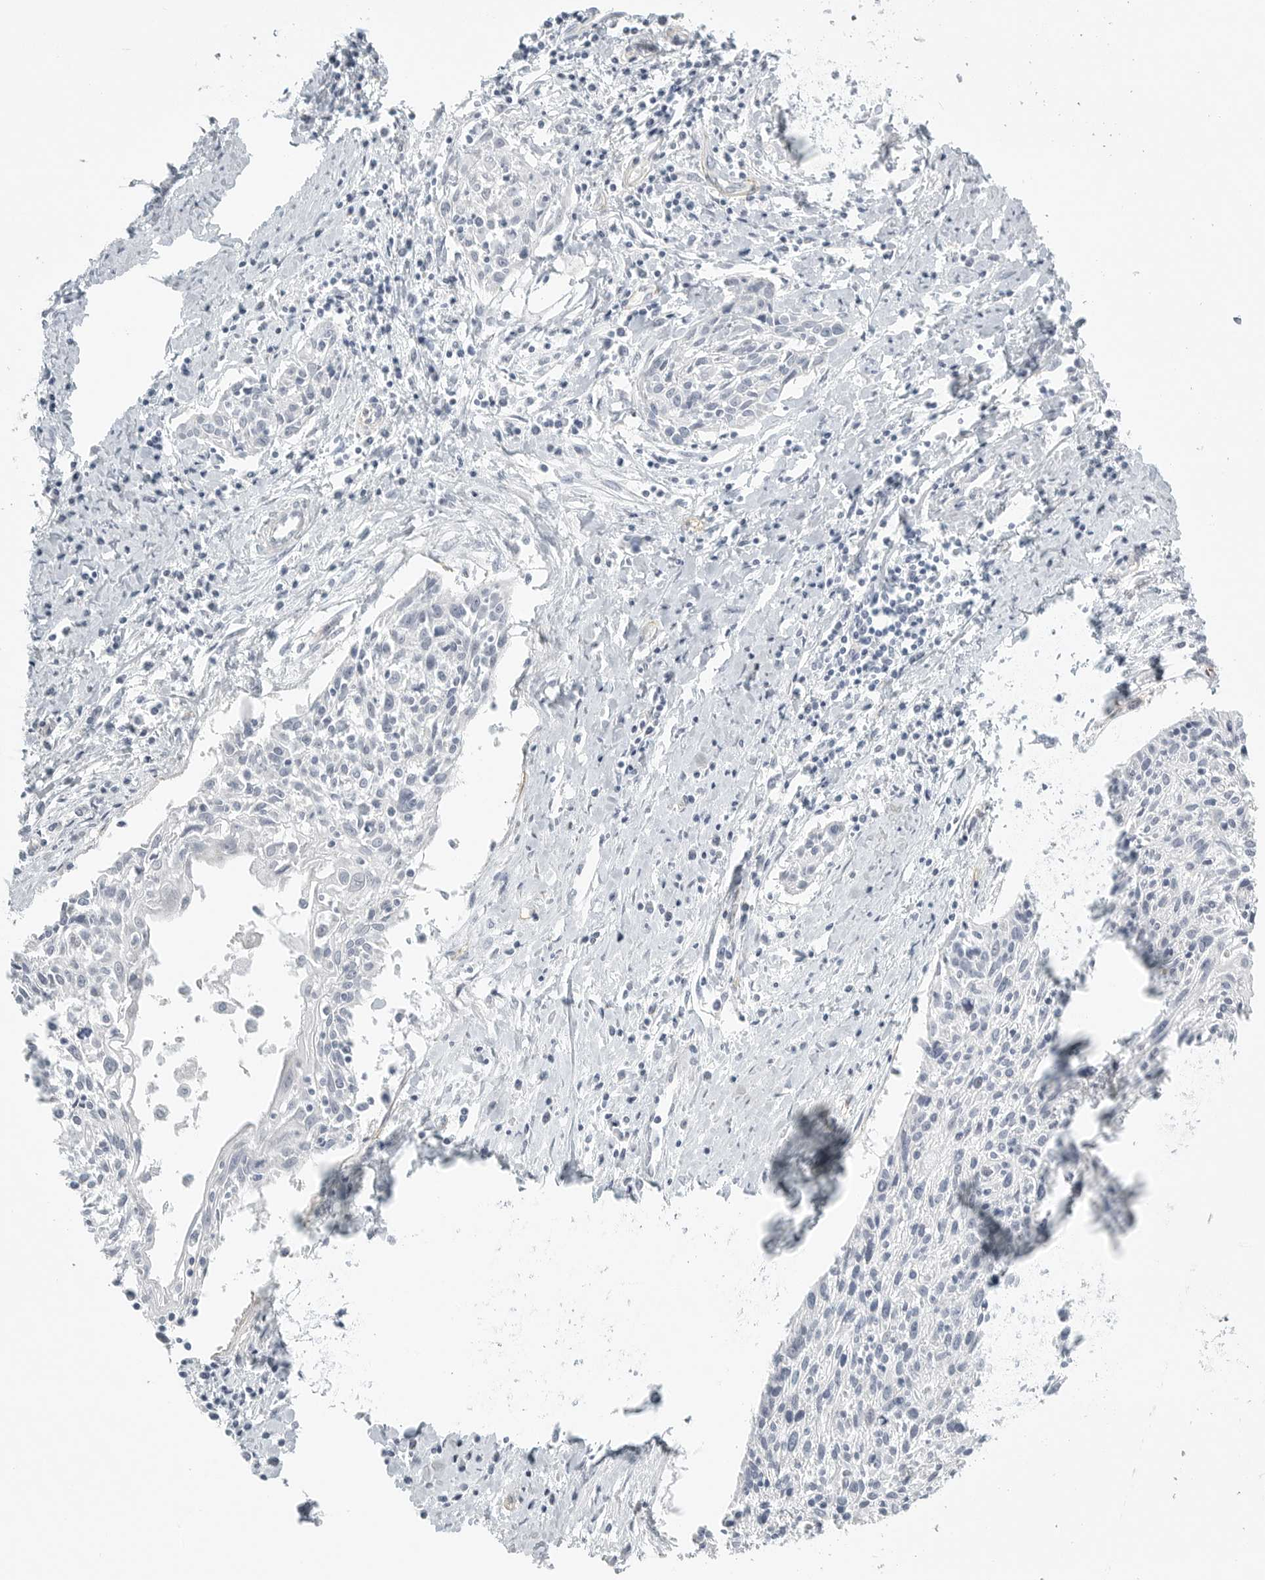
{"staining": {"intensity": "negative", "quantity": "none", "location": "none"}, "tissue": "cervical cancer", "cell_type": "Tumor cells", "image_type": "cancer", "snomed": [{"axis": "morphology", "description": "Squamous cell carcinoma, NOS"}, {"axis": "topography", "description": "Cervix"}], "caption": "The photomicrograph demonstrates no significant staining in tumor cells of cervical squamous cell carcinoma. Brightfield microscopy of IHC stained with DAB (3,3'-diaminobenzidine) (brown) and hematoxylin (blue), captured at high magnification.", "gene": "TNR", "patient": {"sex": "female", "age": 51}}